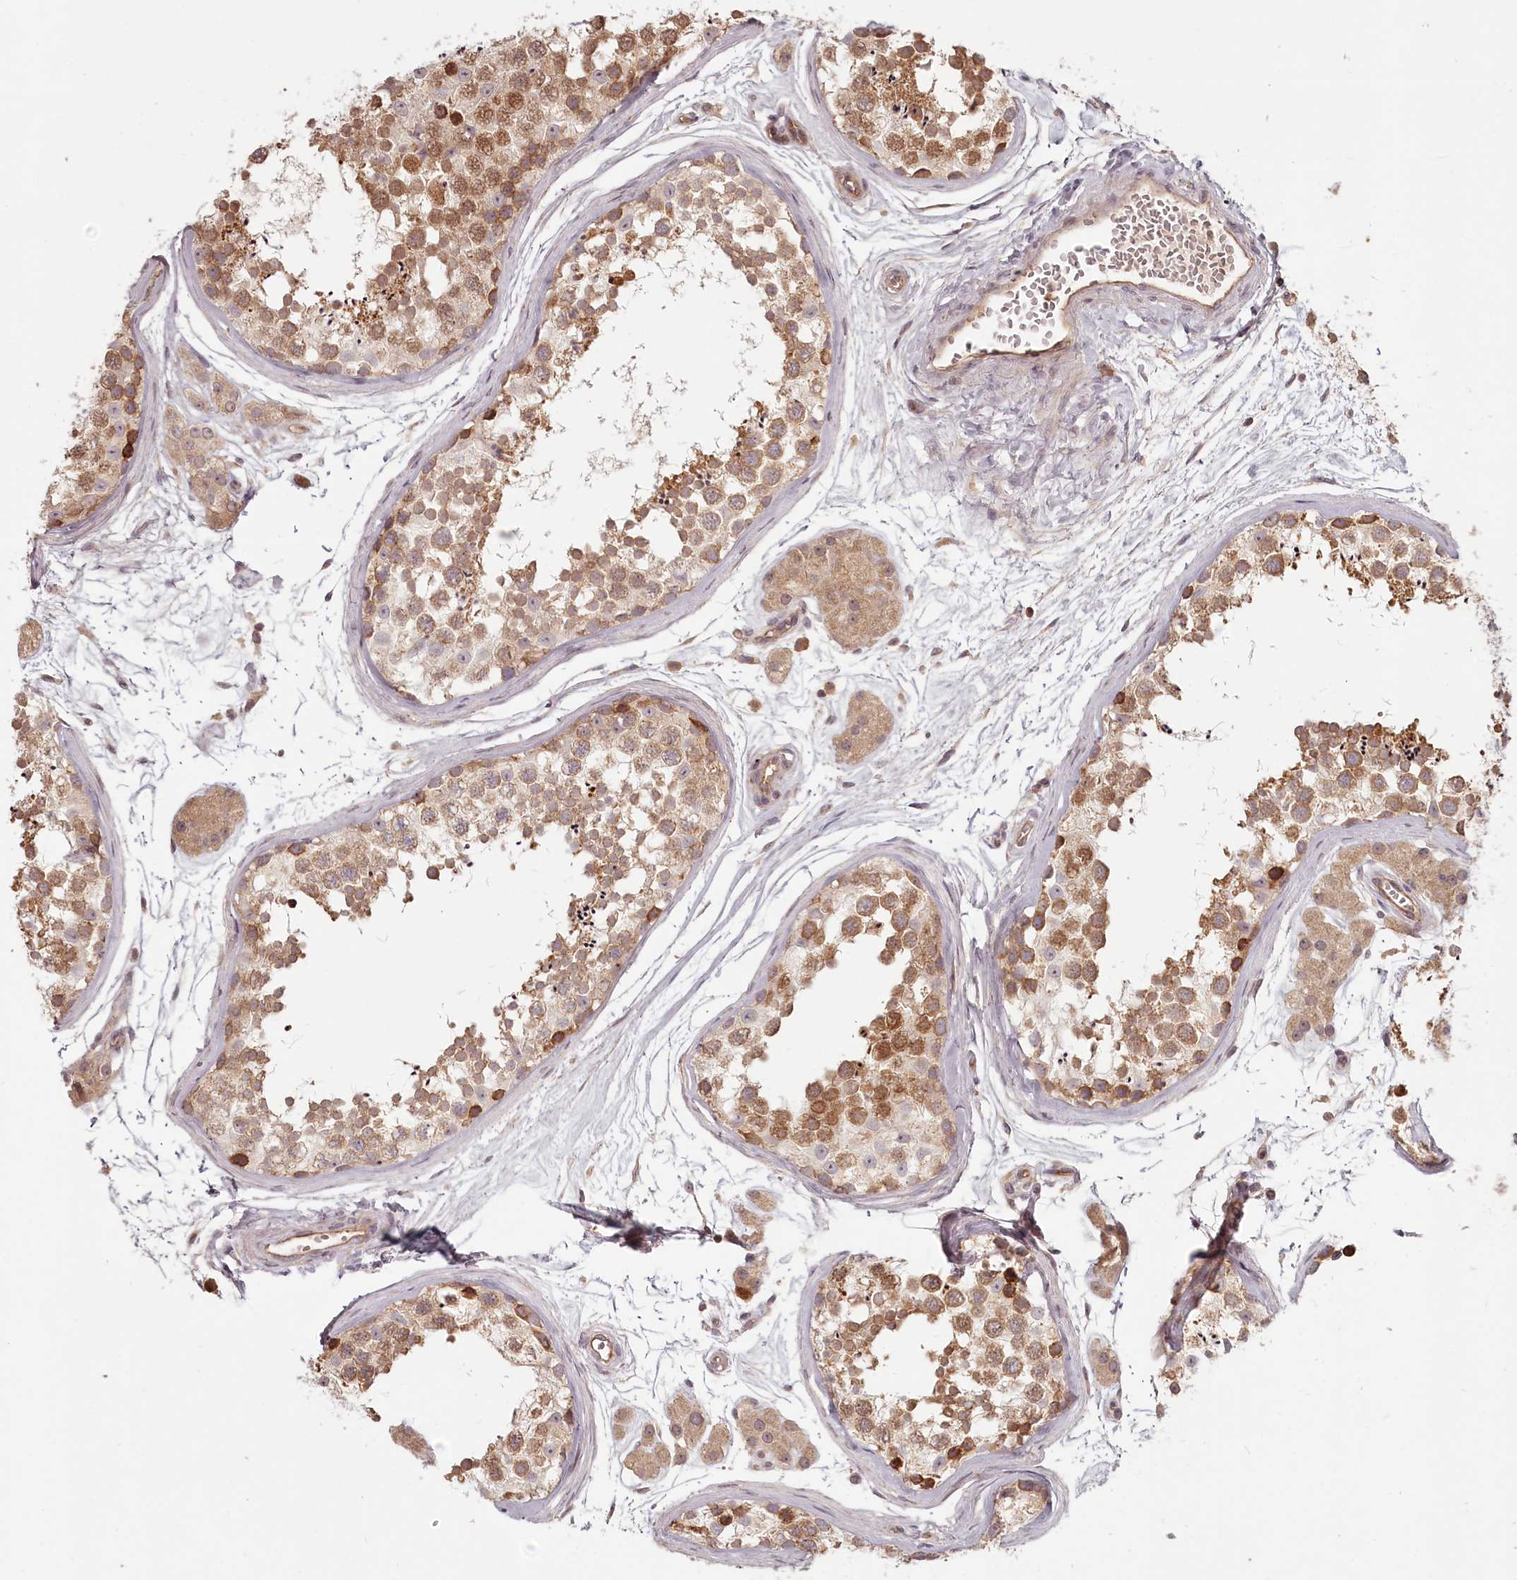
{"staining": {"intensity": "moderate", "quantity": ">75%", "location": "cytoplasmic/membranous"}, "tissue": "testis", "cell_type": "Cells in seminiferous ducts", "image_type": "normal", "snomed": [{"axis": "morphology", "description": "Normal tissue, NOS"}, {"axis": "topography", "description": "Testis"}], "caption": "Cells in seminiferous ducts show medium levels of moderate cytoplasmic/membranous positivity in approximately >75% of cells in benign testis.", "gene": "TMIE", "patient": {"sex": "male", "age": 56}}